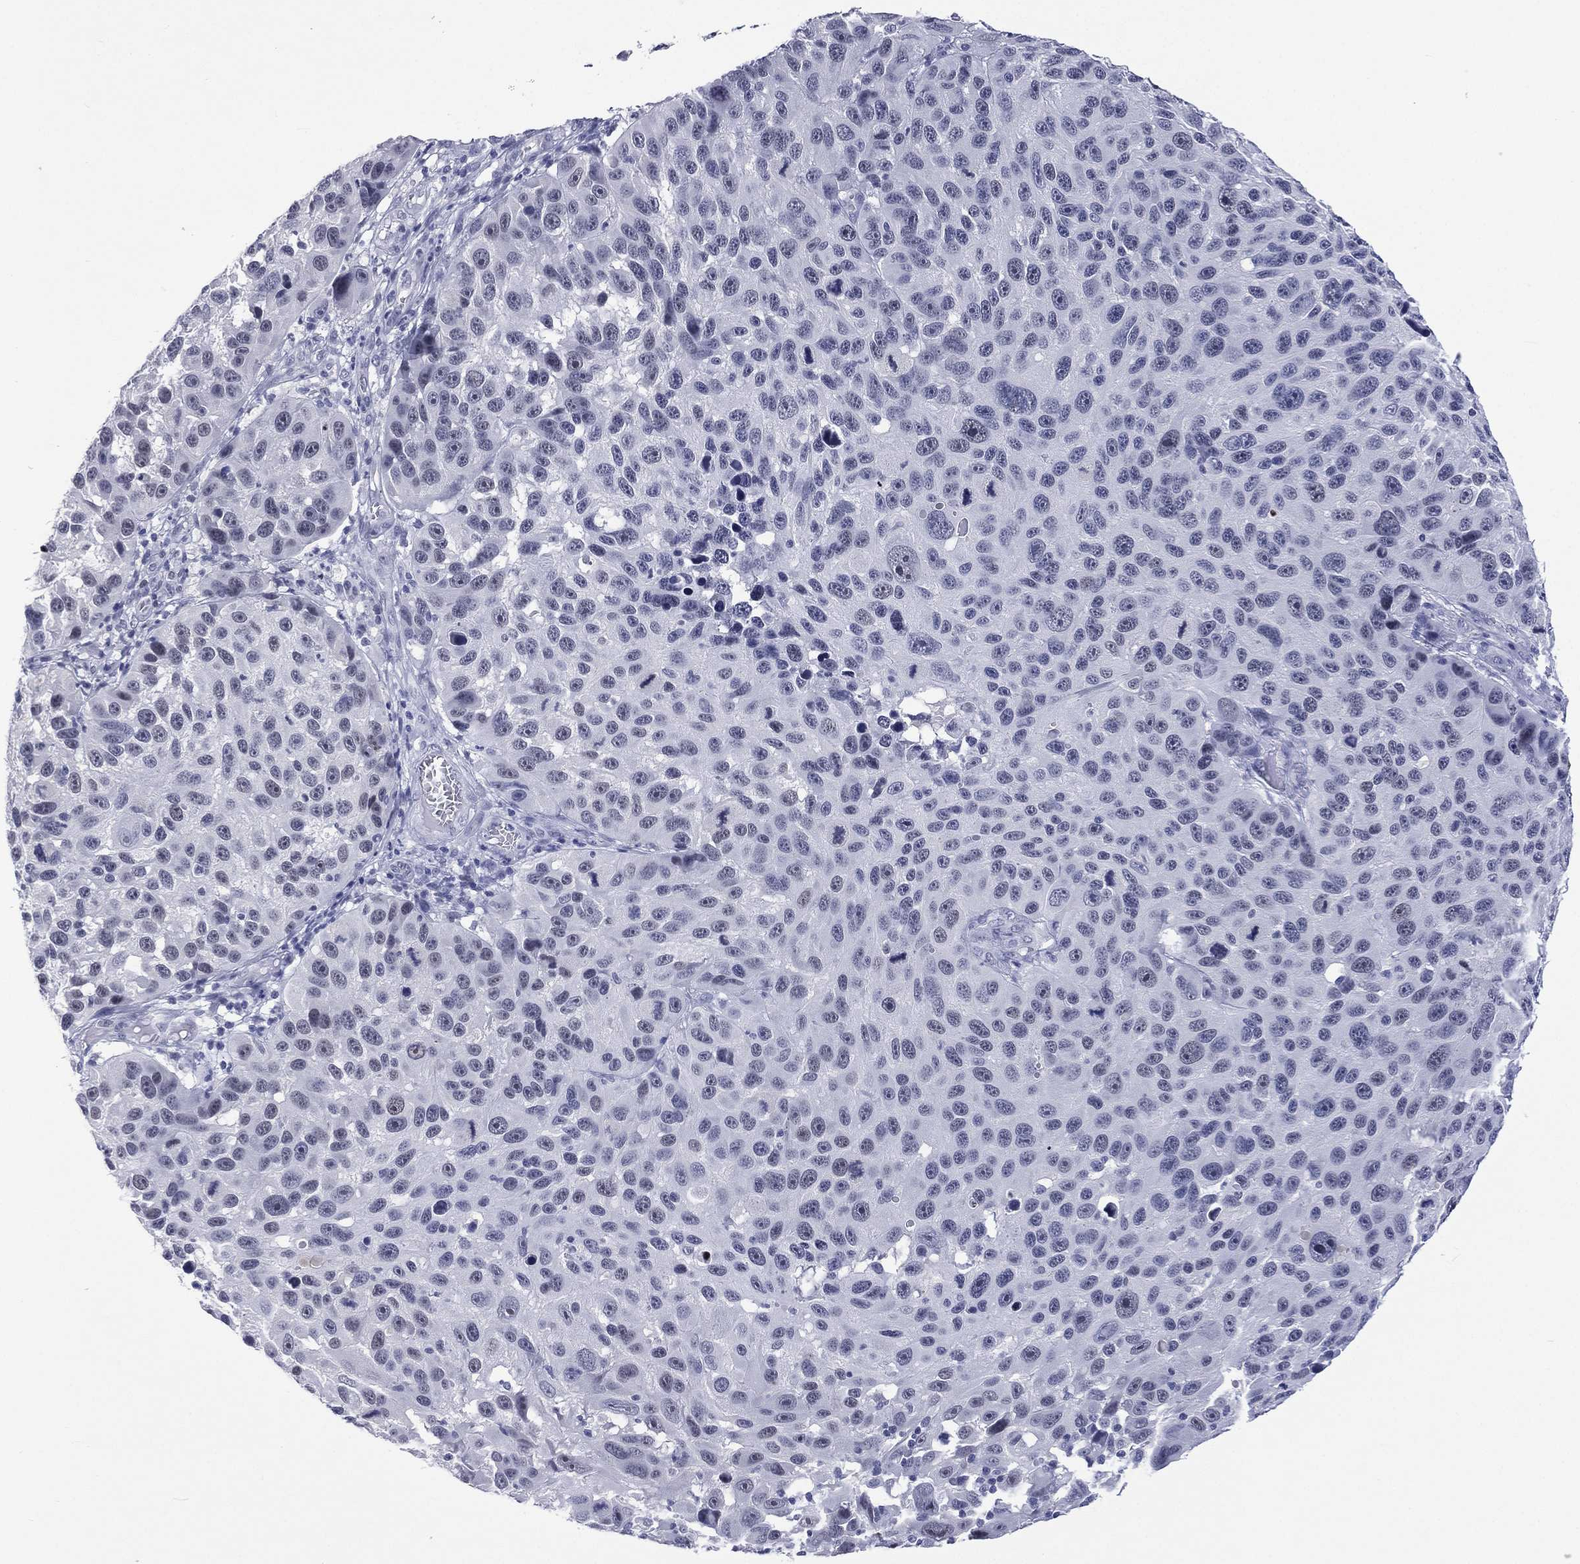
{"staining": {"intensity": "negative", "quantity": "none", "location": "none"}, "tissue": "melanoma", "cell_type": "Tumor cells", "image_type": "cancer", "snomed": [{"axis": "morphology", "description": "Malignant melanoma, NOS"}, {"axis": "topography", "description": "Skin"}], "caption": "Histopathology image shows no protein positivity in tumor cells of malignant melanoma tissue. The staining was performed using DAB (3,3'-diaminobenzidine) to visualize the protein expression in brown, while the nuclei were stained in blue with hematoxylin (Magnification: 20x).", "gene": "SSX1", "patient": {"sex": "male", "age": 53}}